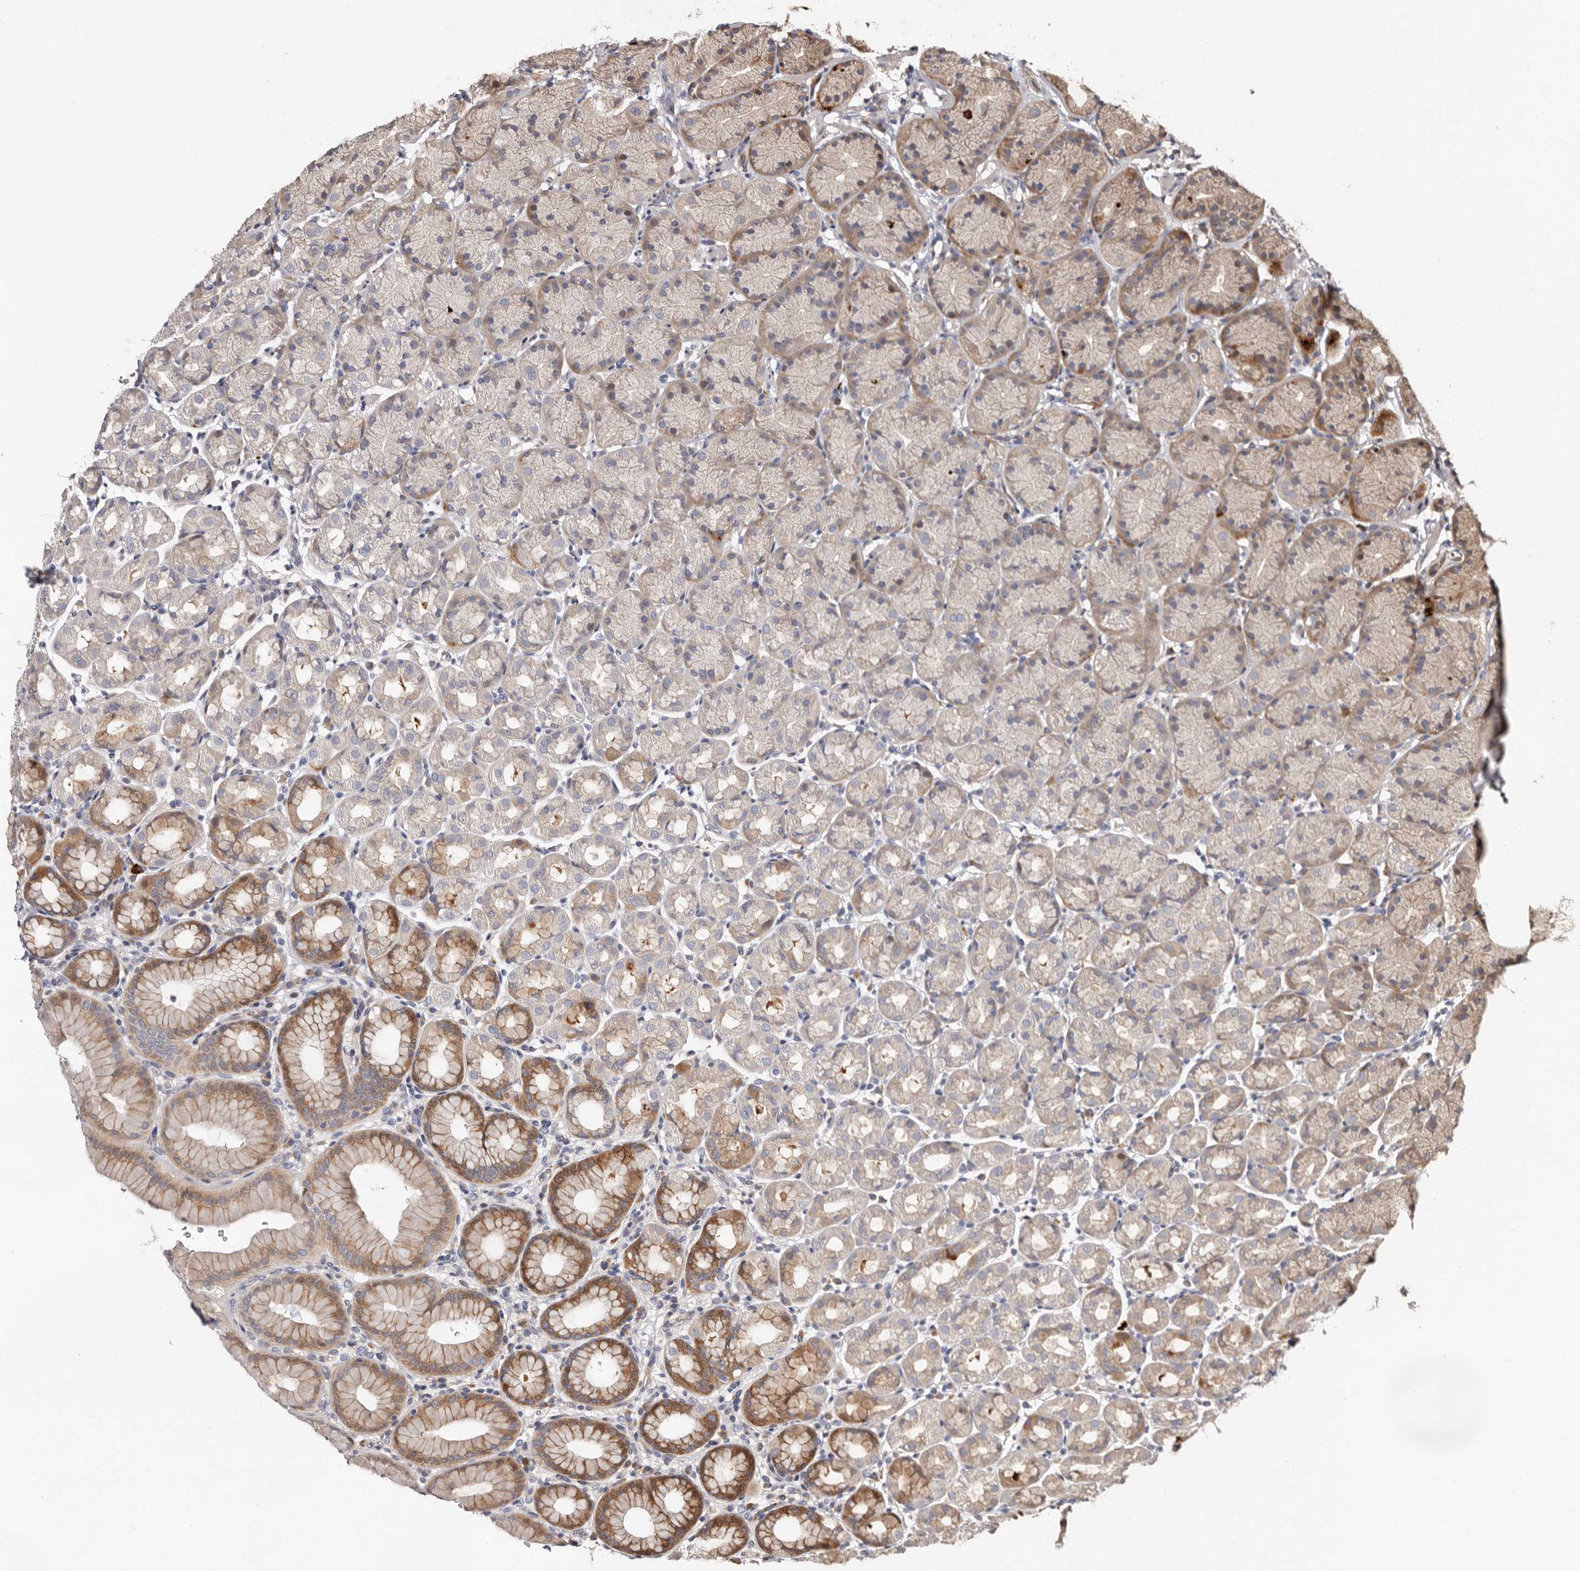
{"staining": {"intensity": "moderate", "quantity": "<25%", "location": "cytoplasmic/membranous"}, "tissue": "stomach", "cell_type": "Glandular cells", "image_type": "normal", "snomed": [{"axis": "morphology", "description": "Normal tissue, NOS"}, {"axis": "topography", "description": "Stomach"}], "caption": "Protein staining shows moderate cytoplasmic/membranous staining in about <25% of glandular cells in unremarkable stomach. The staining is performed using DAB brown chromogen to label protein expression. The nuclei are counter-stained blue using hematoxylin.", "gene": "WEE2", "patient": {"sex": "male", "age": 42}}